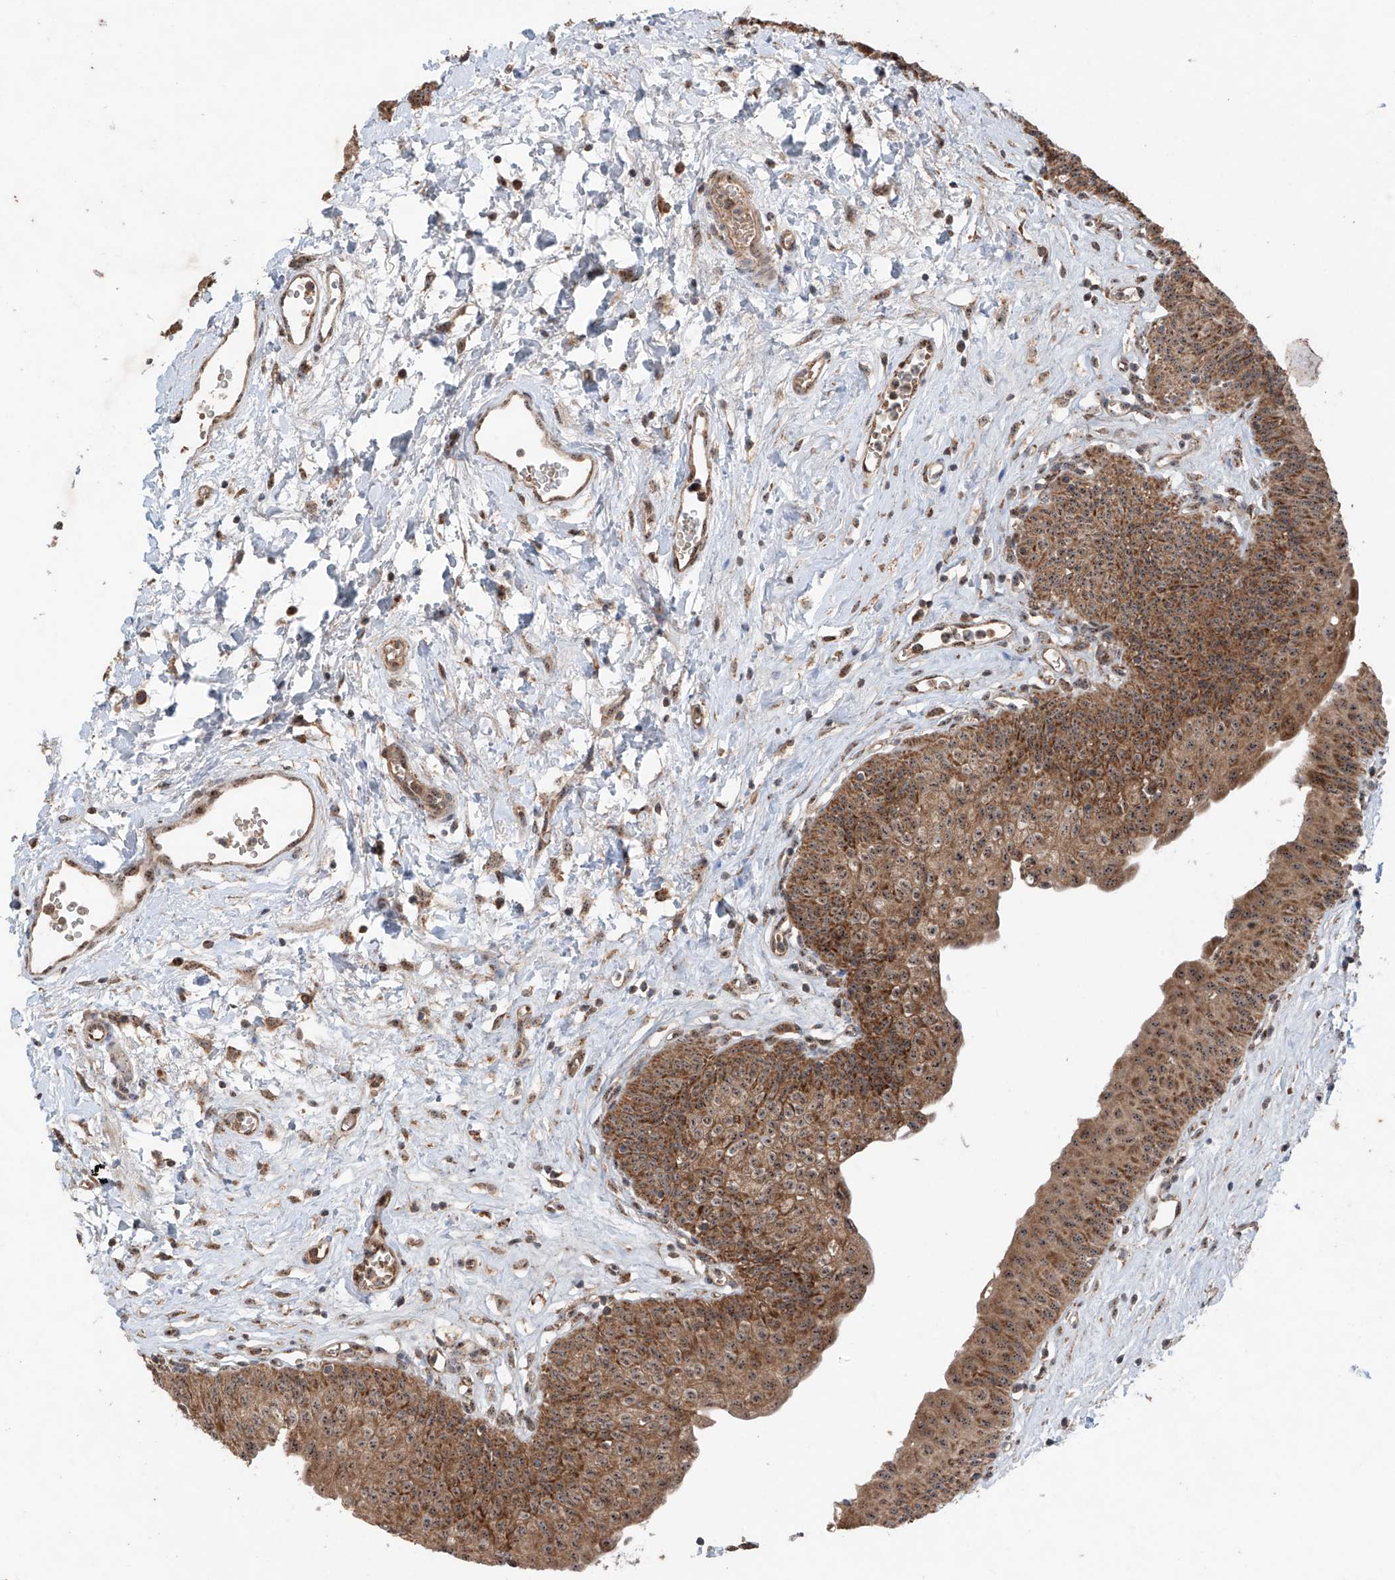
{"staining": {"intensity": "moderate", "quantity": ">75%", "location": "cytoplasmic/membranous"}, "tissue": "urinary bladder", "cell_type": "Urothelial cells", "image_type": "normal", "snomed": [{"axis": "morphology", "description": "Normal tissue, NOS"}, {"axis": "topography", "description": "Urinary bladder"}], "caption": "Protein analysis of unremarkable urinary bladder displays moderate cytoplasmic/membranous expression in approximately >75% of urothelial cells.", "gene": "SAMD3", "patient": {"sex": "male", "age": 51}}